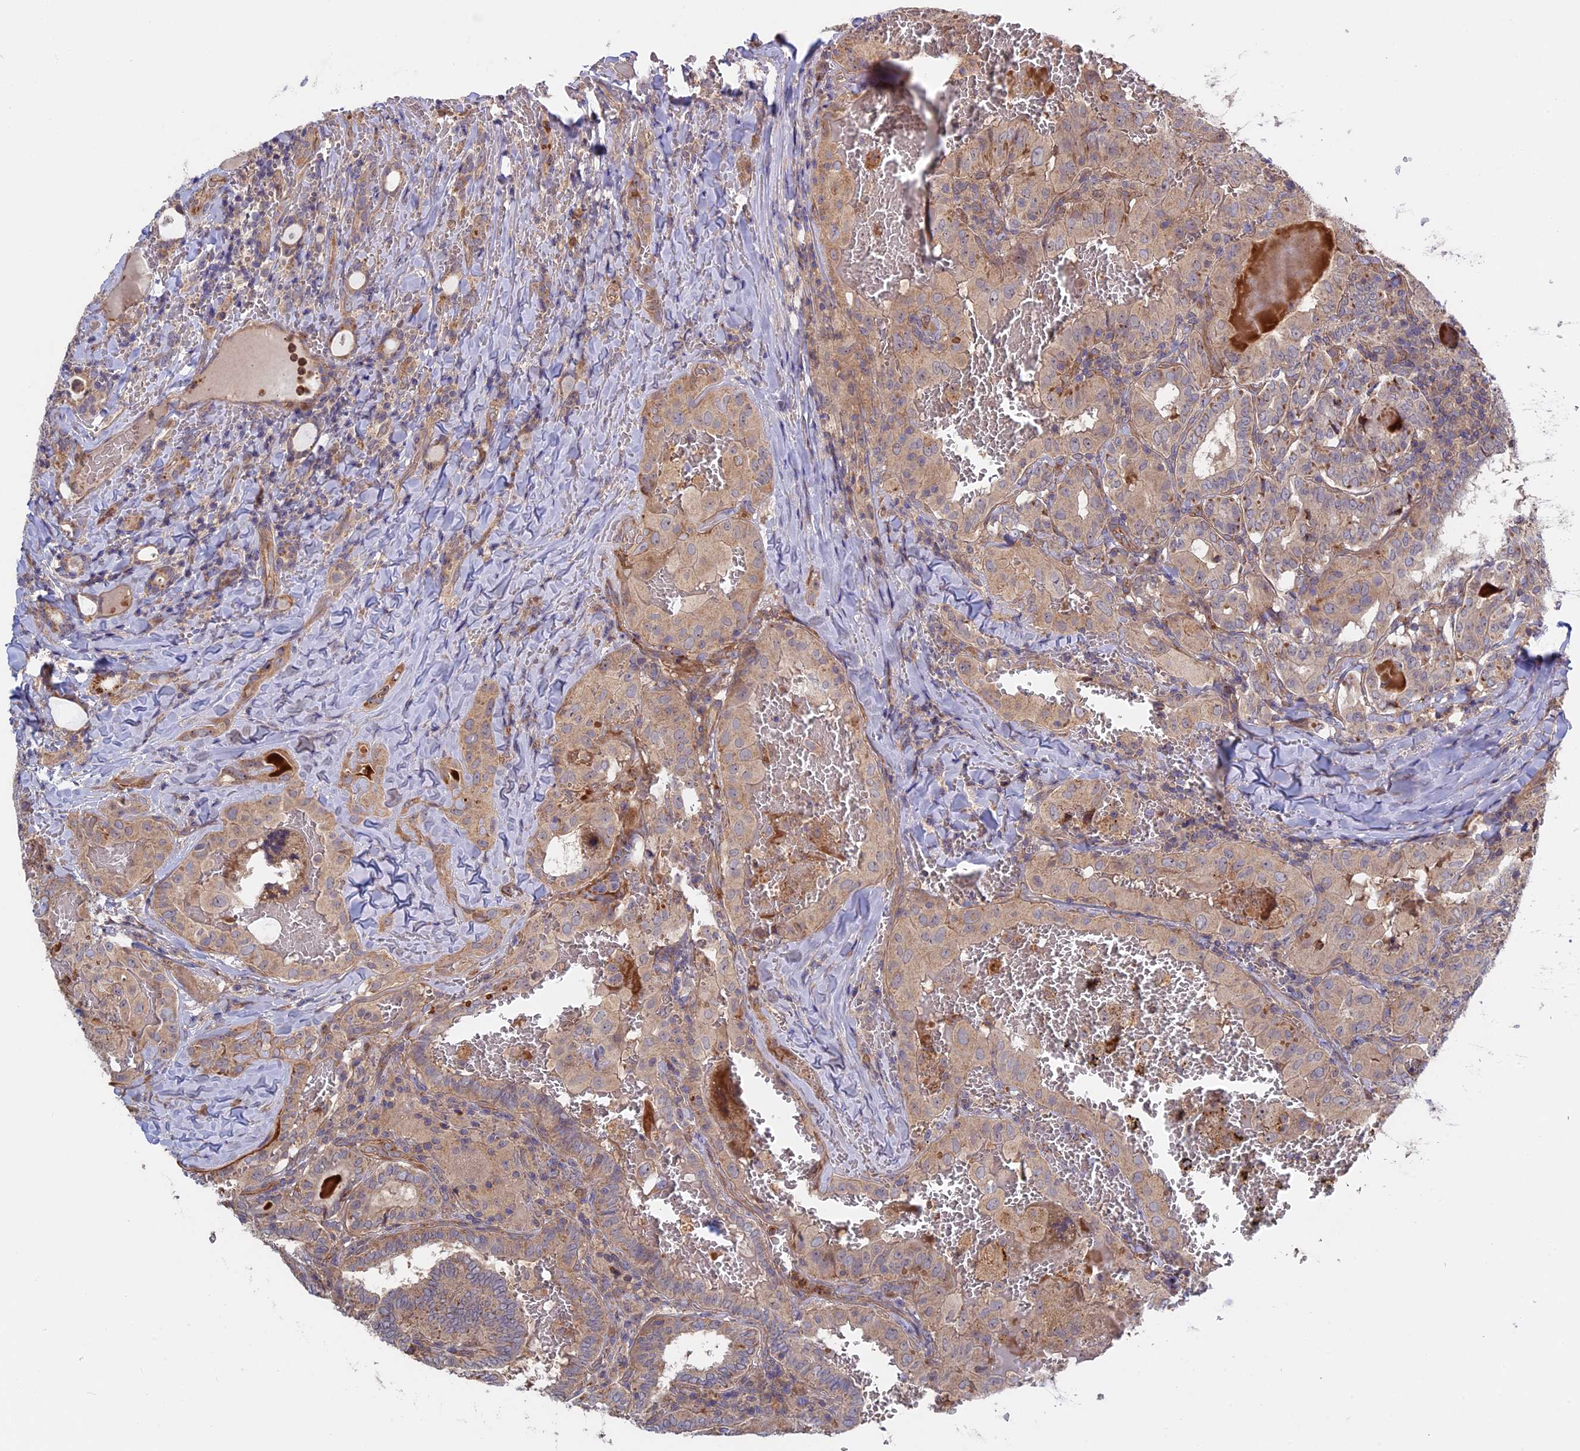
{"staining": {"intensity": "weak", "quantity": ">75%", "location": "cytoplasmic/membranous"}, "tissue": "thyroid cancer", "cell_type": "Tumor cells", "image_type": "cancer", "snomed": [{"axis": "morphology", "description": "Papillary adenocarcinoma, NOS"}, {"axis": "topography", "description": "Thyroid gland"}], "caption": "A brown stain highlights weak cytoplasmic/membranous staining of a protein in human thyroid cancer tumor cells.", "gene": "FERMT1", "patient": {"sex": "female", "age": 72}}